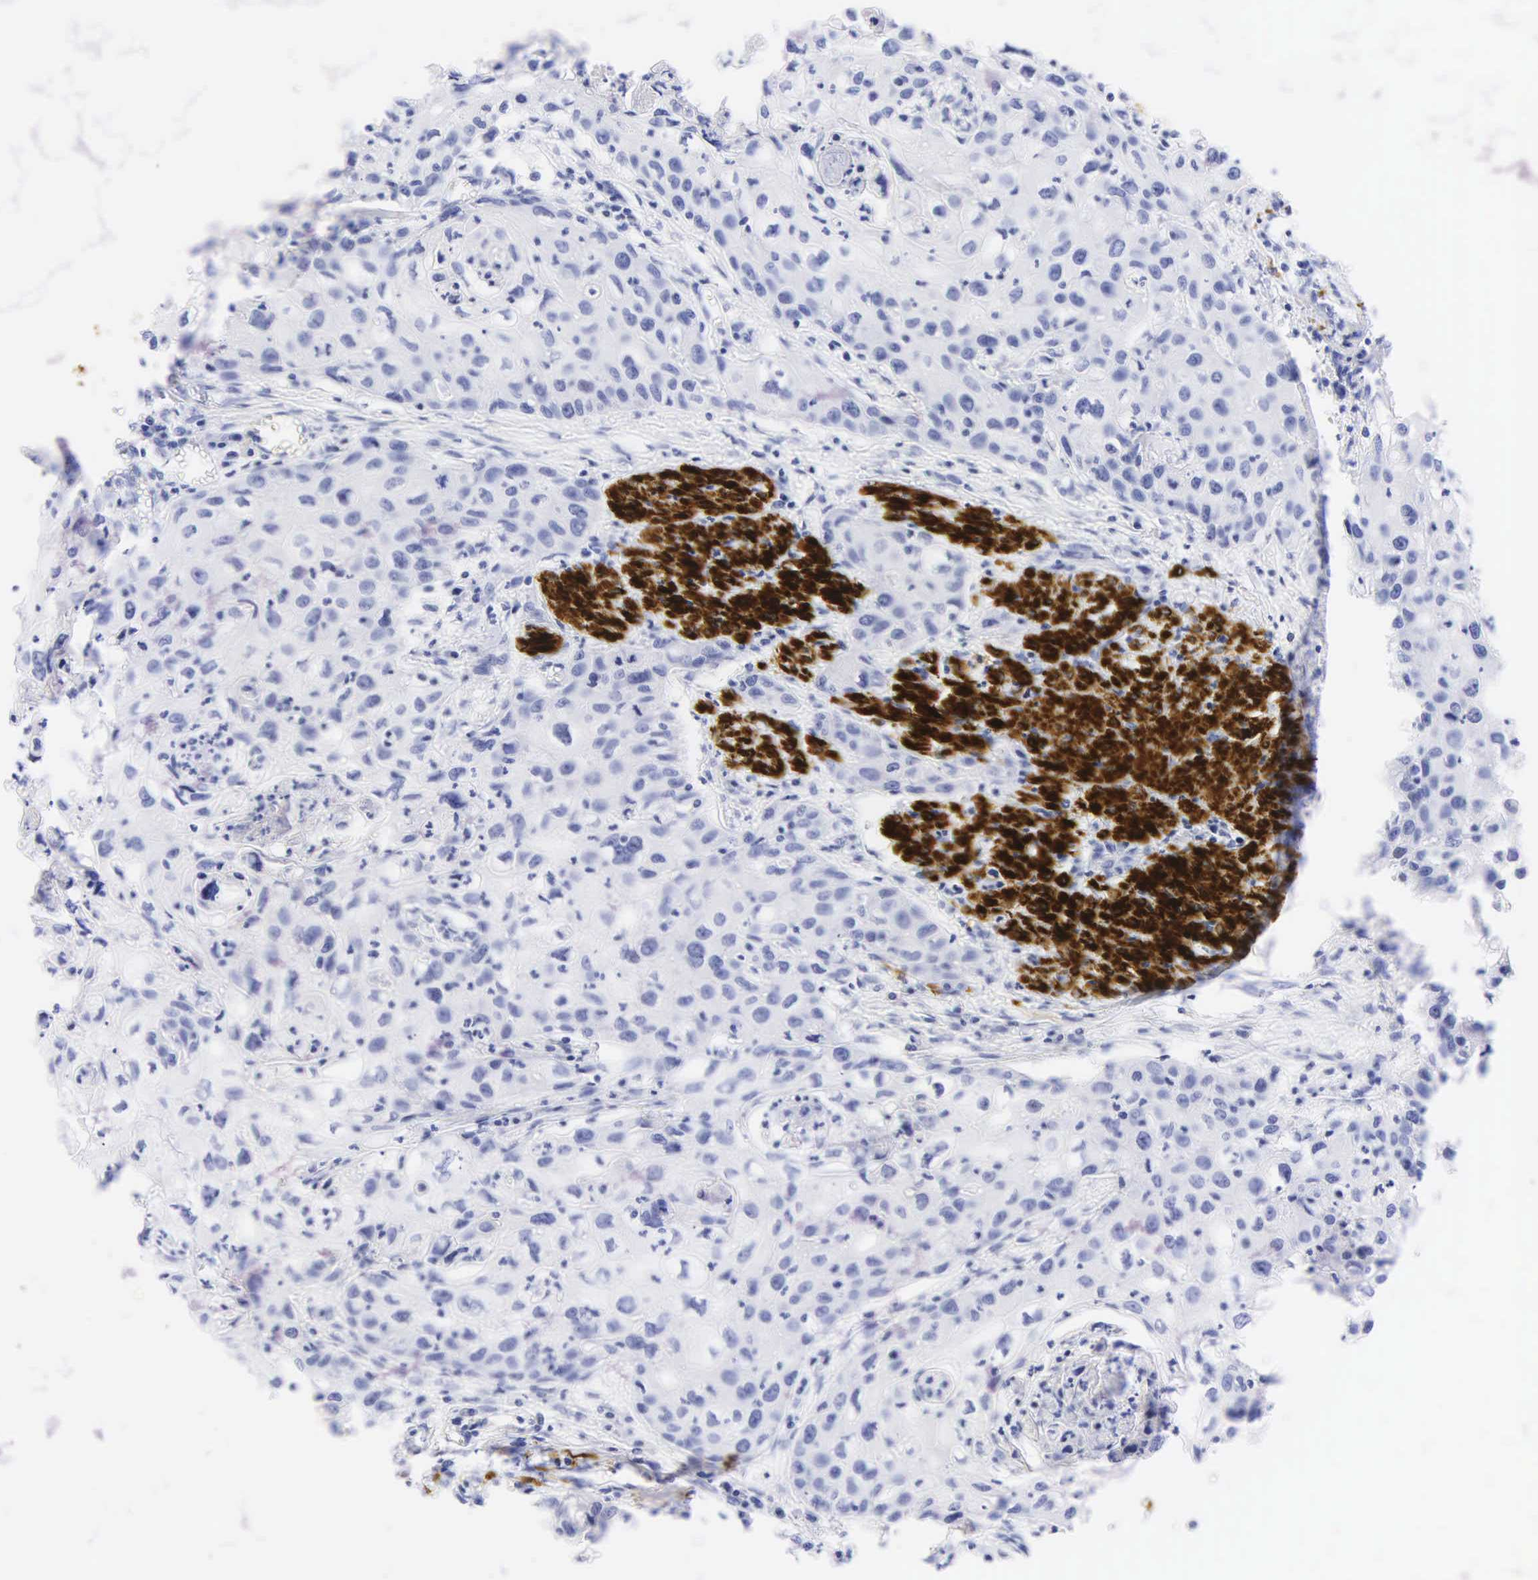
{"staining": {"intensity": "negative", "quantity": "none", "location": "none"}, "tissue": "urothelial cancer", "cell_type": "Tumor cells", "image_type": "cancer", "snomed": [{"axis": "morphology", "description": "Urothelial carcinoma, High grade"}, {"axis": "topography", "description": "Urinary bladder"}], "caption": "Tumor cells are negative for protein expression in human high-grade urothelial carcinoma.", "gene": "DES", "patient": {"sex": "male", "age": 54}}